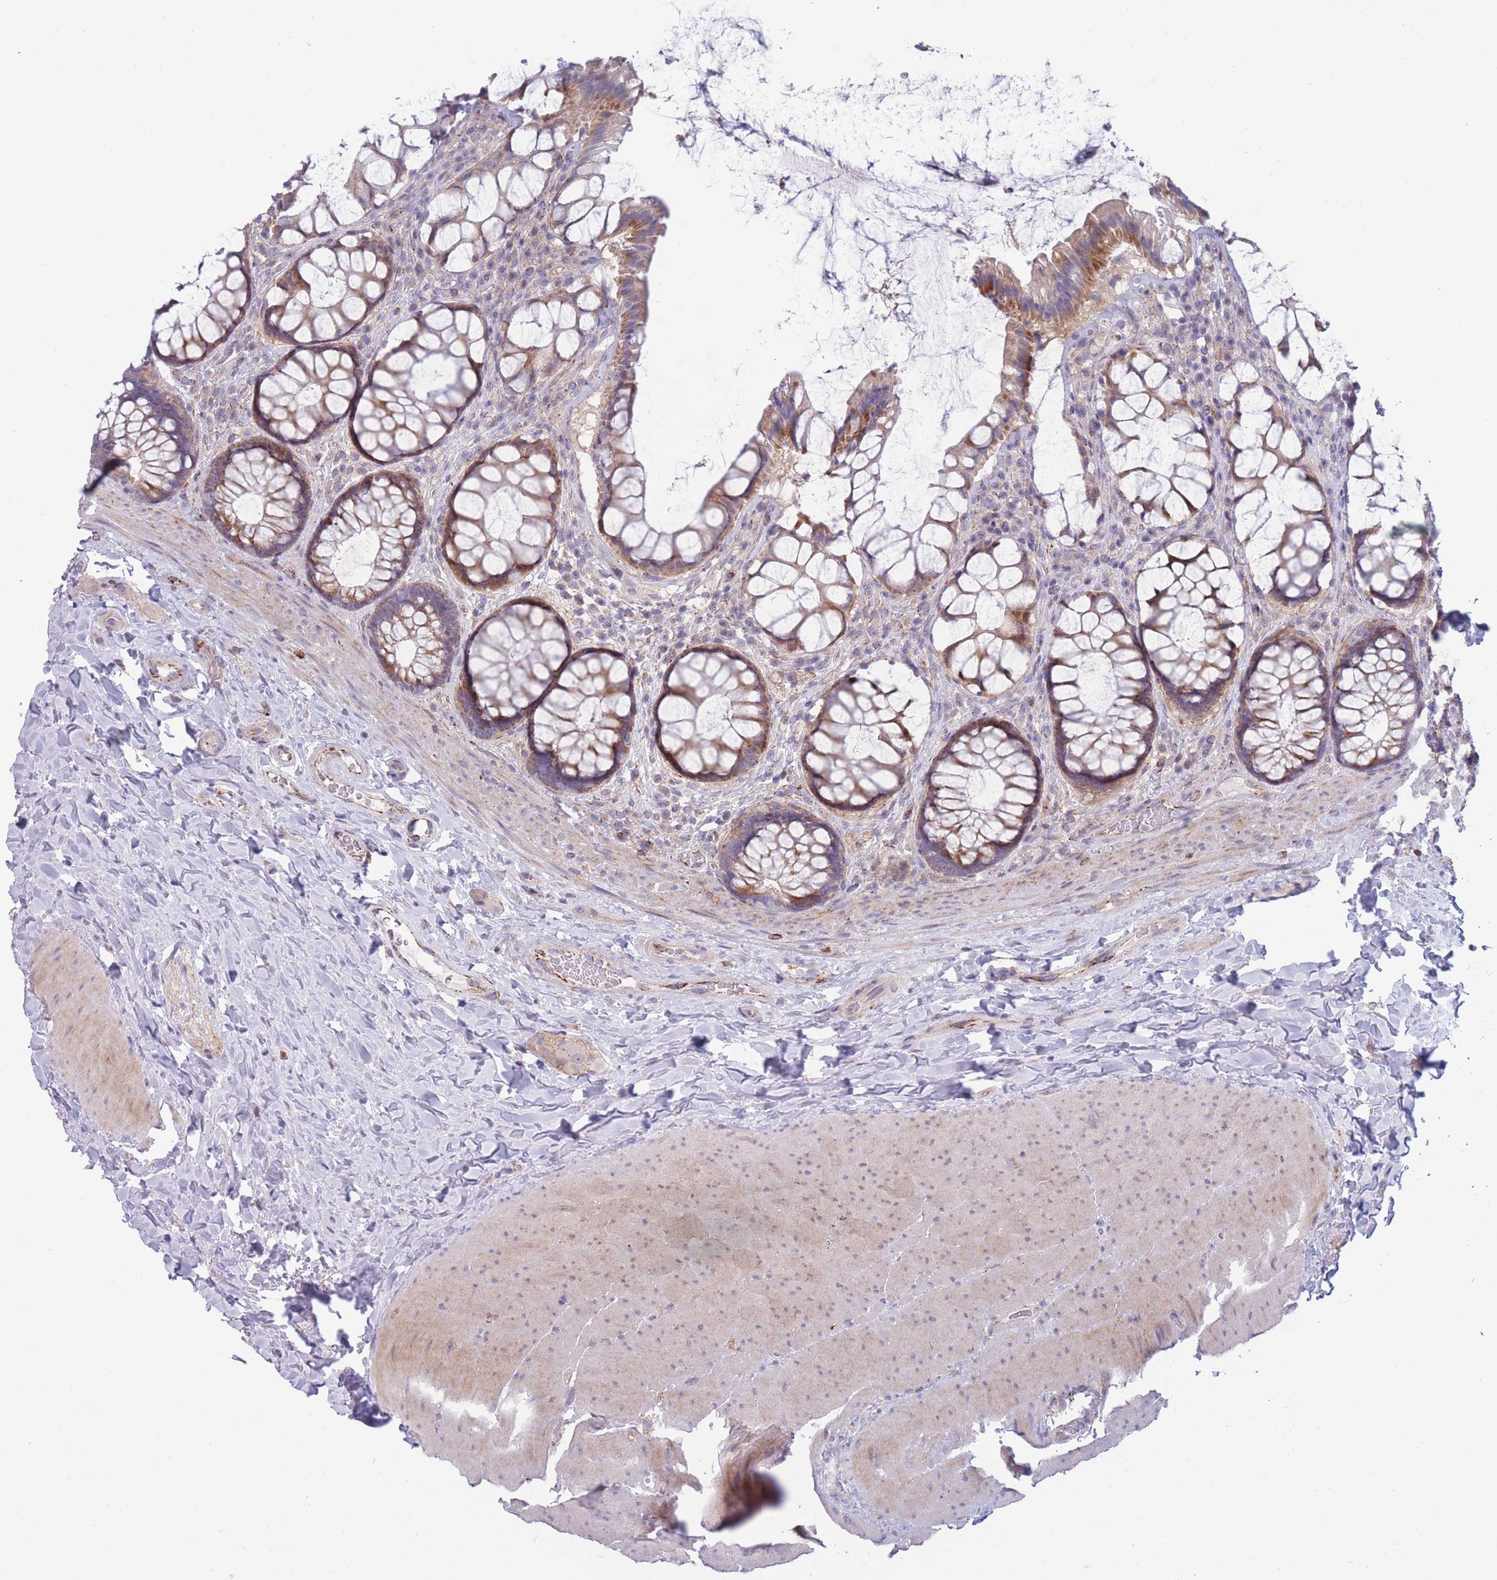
{"staining": {"intensity": "moderate", "quantity": "25%-75%", "location": "cytoplasmic/membranous"}, "tissue": "rectum", "cell_type": "Glandular cells", "image_type": "normal", "snomed": [{"axis": "morphology", "description": "Normal tissue, NOS"}, {"axis": "topography", "description": "Rectum"}], "caption": "Protein analysis of normal rectum demonstrates moderate cytoplasmic/membranous positivity in approximately 25%-75% of glandular cells.", "gene": "PDE4A", "patient": {"sex": "female", "age": 58}}